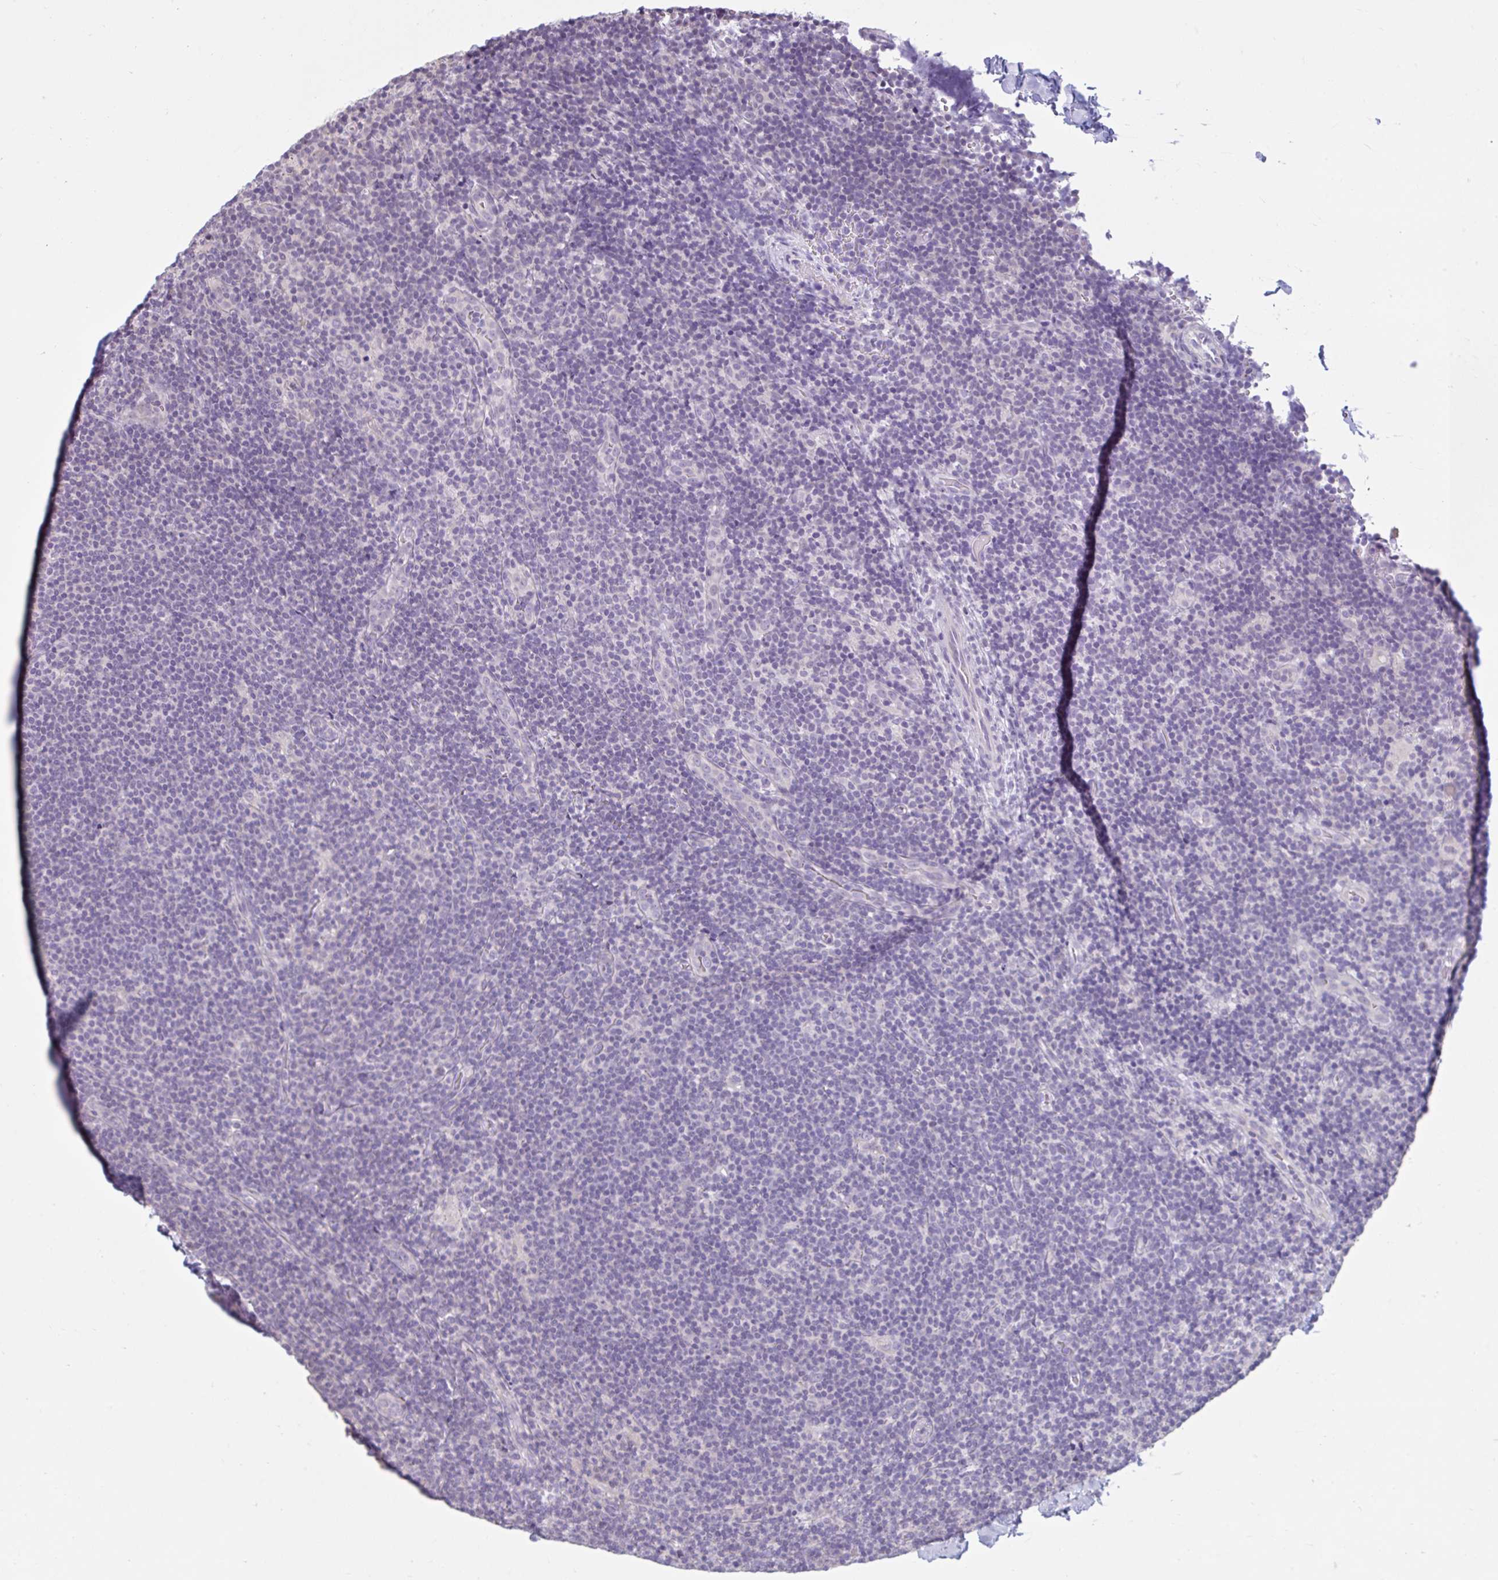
{"staining": {"intensity": "negative", "quantity": "none", "location": "none"}, "tissue": "lymphoma", "cell_type": "Tumor cells", "image_type": "cancer", "snomed": [{"axis": "morphology", "description": "Hodgkin's disease, NOS"}, {"axis": "topography", "description": "Lymph node"}], "caption": "DAB (3,3'-diaminobenzidine) immunohistochemical staining of human lymphoma displays no significant staining in tumor cells. Nuclei are stained in blue.", "gene": "CDH19", "patient": {"sex": "female", "age": 57}}